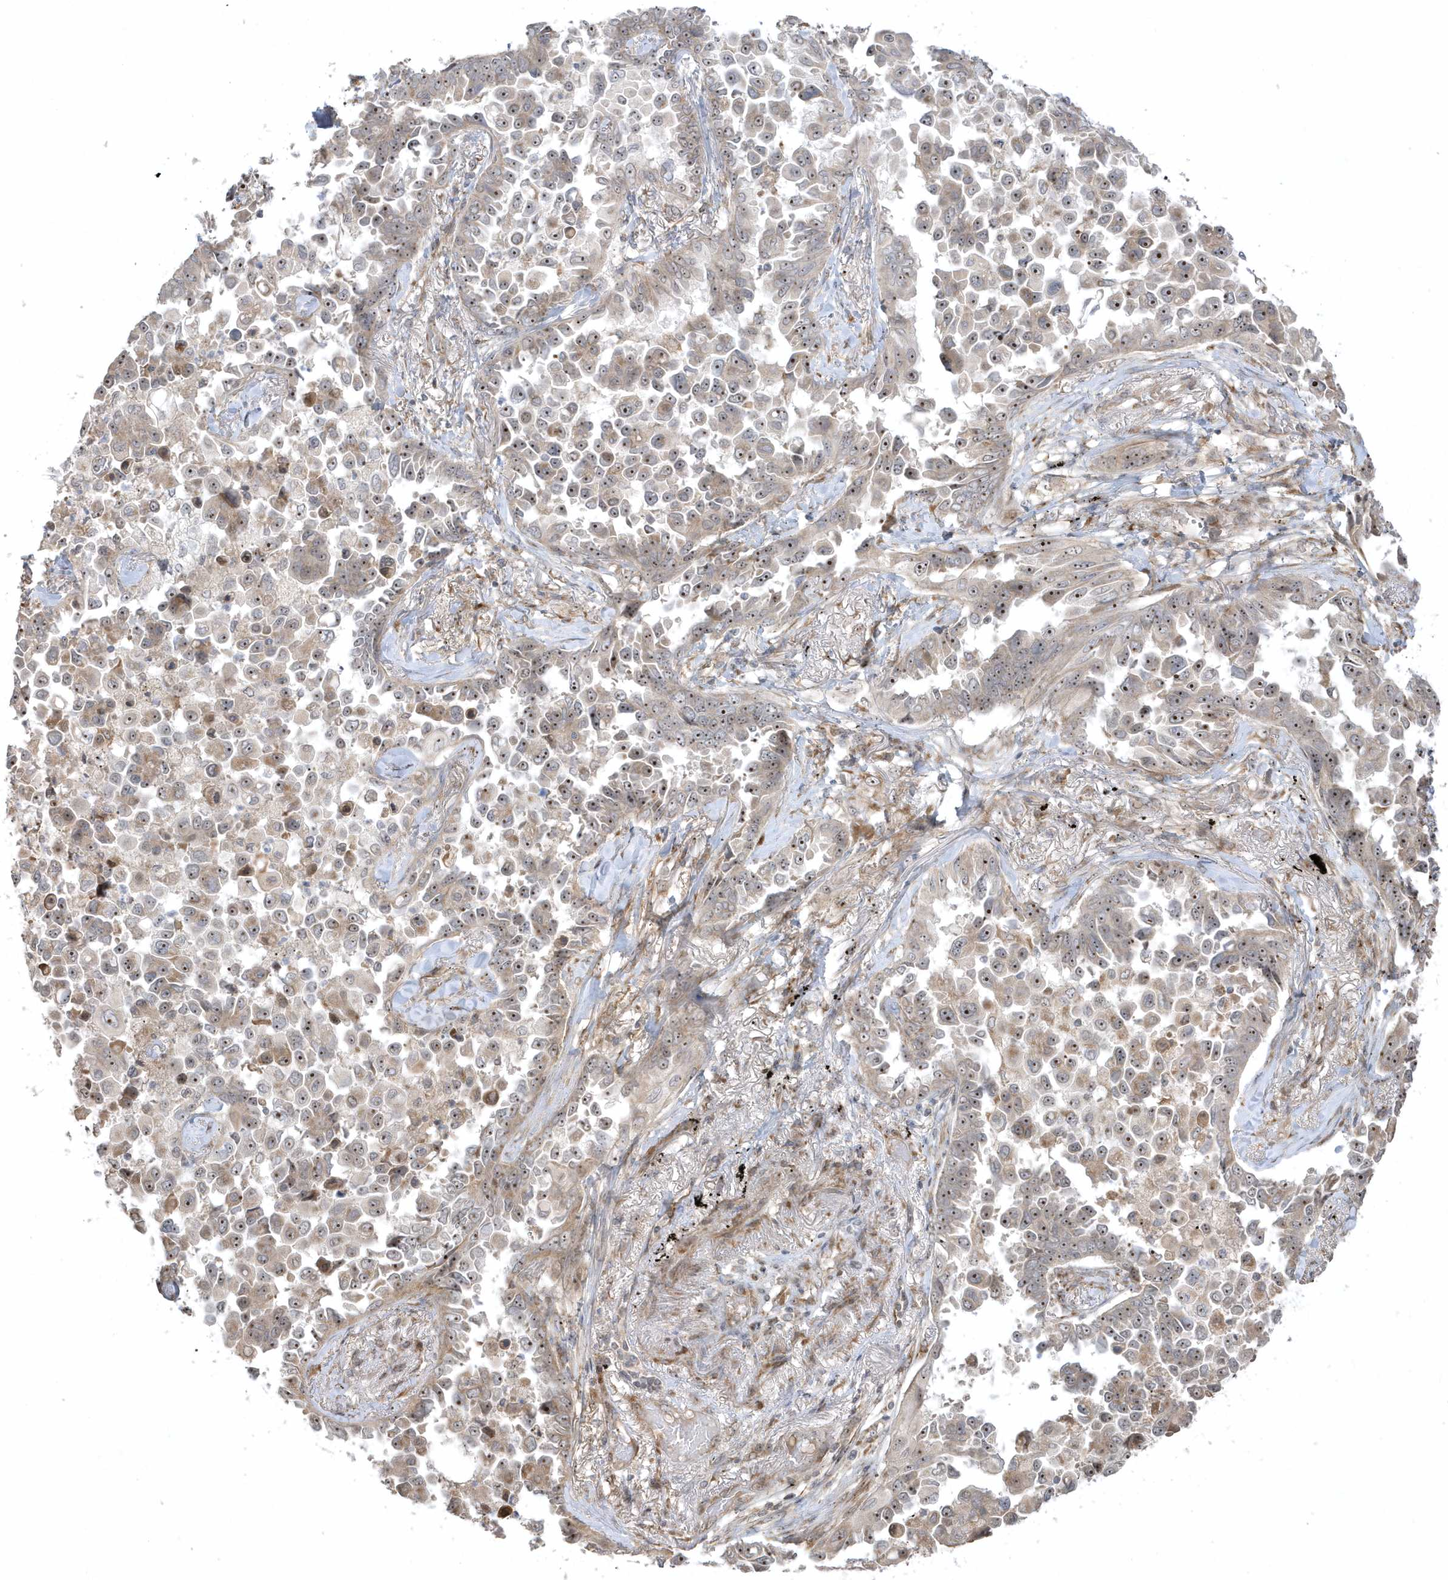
{"staining": {"intensity": "weak", "quantity": "25%-75%", "location": "cytoplasmic/membranous,nuclear"}, "tissue": "lung cancer", "cell_type": "Tumor cells", "image_type": "cancer", "snomed": [{"axis": "morphology", "description": "Adenocarcinoma, NOS"}, {"axis": "topography", "description": "Lung"}], "caption": "Protein staining shows weak cytoplasmic/membranous and nuclear positivity in approximately 25%-75% of tumor cells in adenocarcinoma (lung).", "gene": "ECM2", "patient": {"sex": "female", "age": 67}}